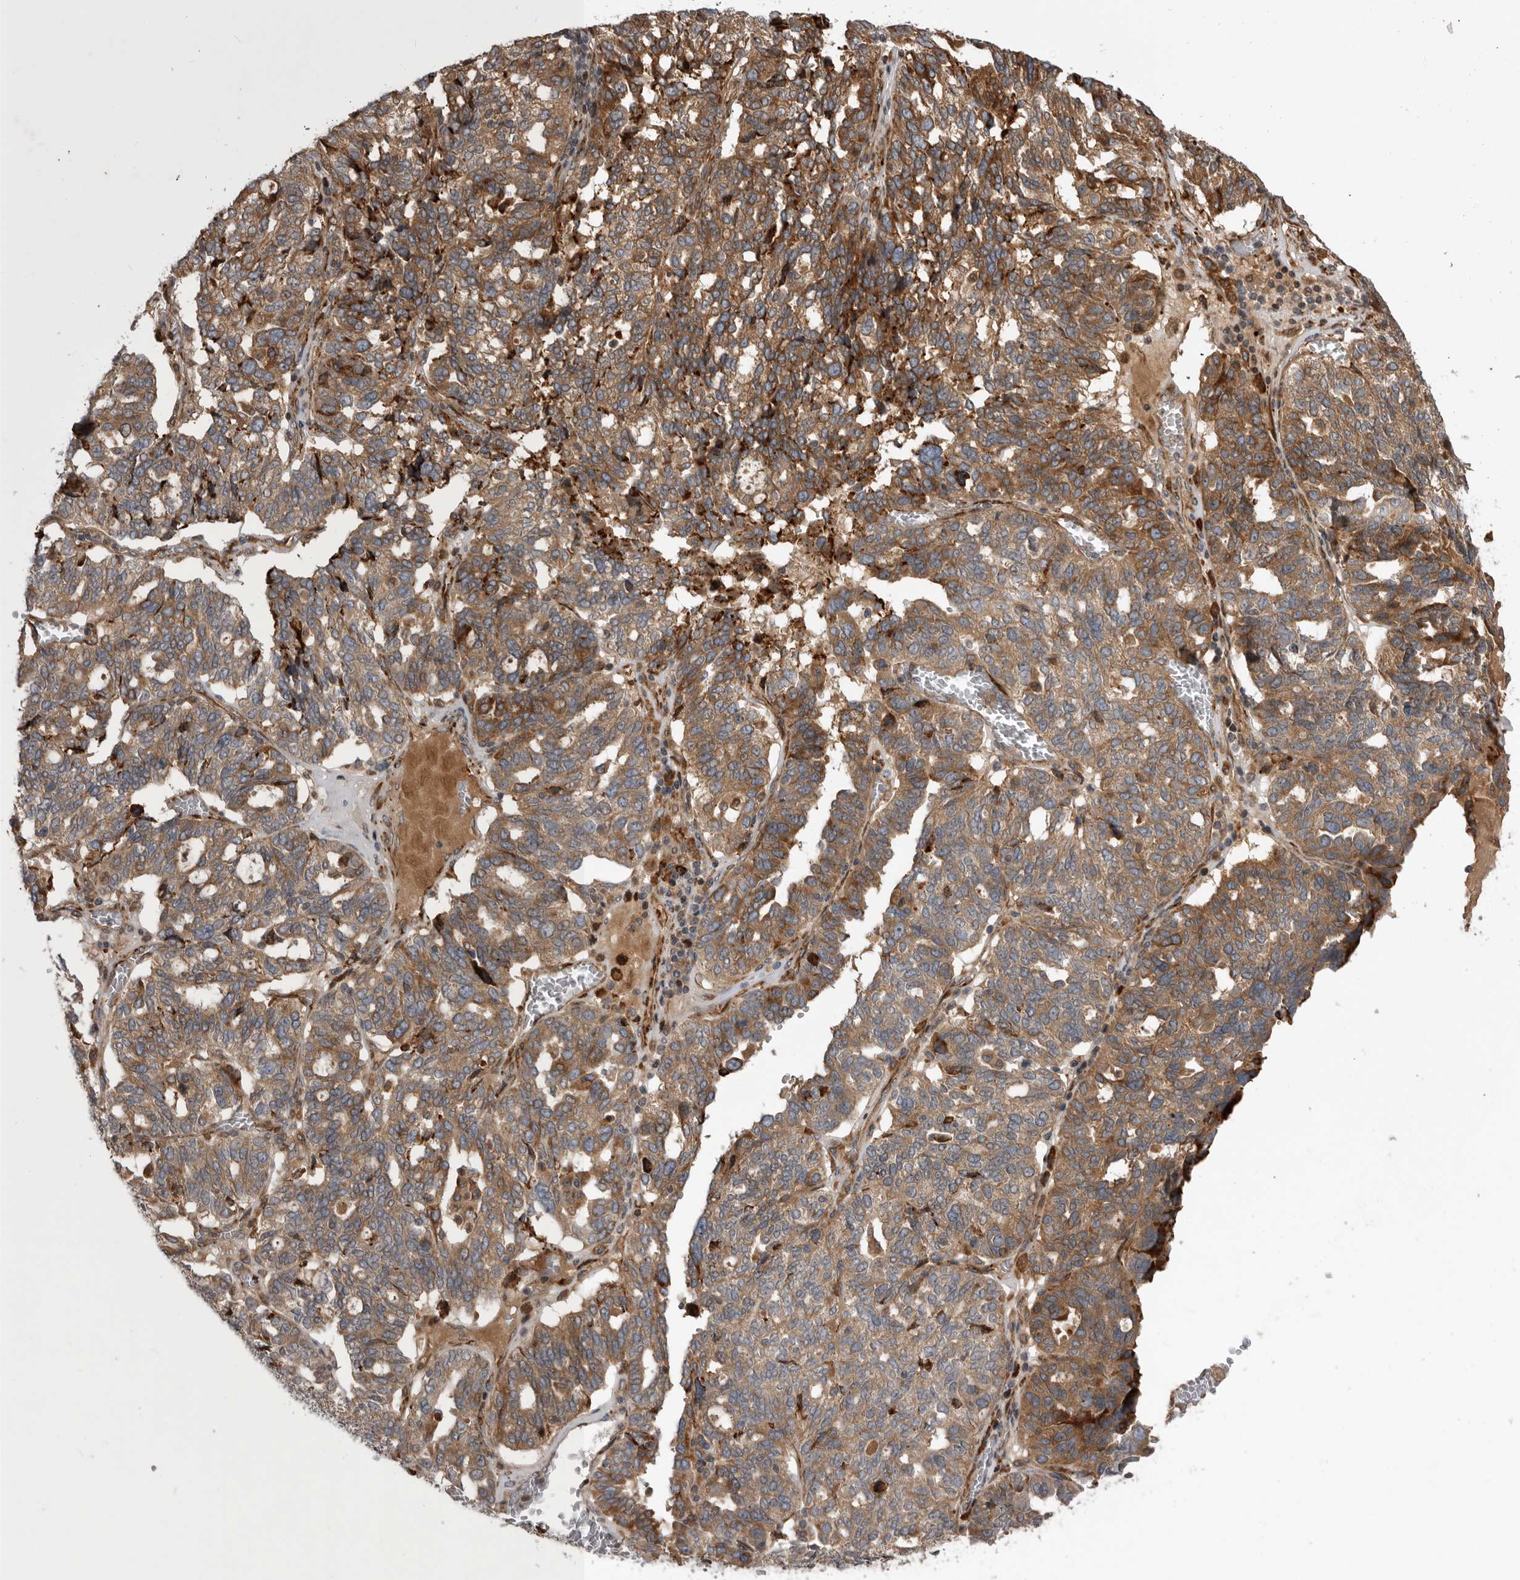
{"staining": {"intensity": "moderate", "quantity": ">75%", "location": "cytoplasmic/membranous"}, "tissue": "ovarian cancer", "cell_type": "Tumor cells", "image_type": "cancer", "snomed": [{"axis": "morphology", "description": "Cystadenocarcinoma, serous, NOS"}, {"axis": "topography", "description": "Ovary"}], "caption": "Ovarian serous cystadenocarcinoma stained with a brown dye demonstrates moderate cytoplasmic/membranous positive expression in about >75% of tumor cells.", "gene": "RAB3GAP2", "patient": {"sex": "female", "age": 59}}